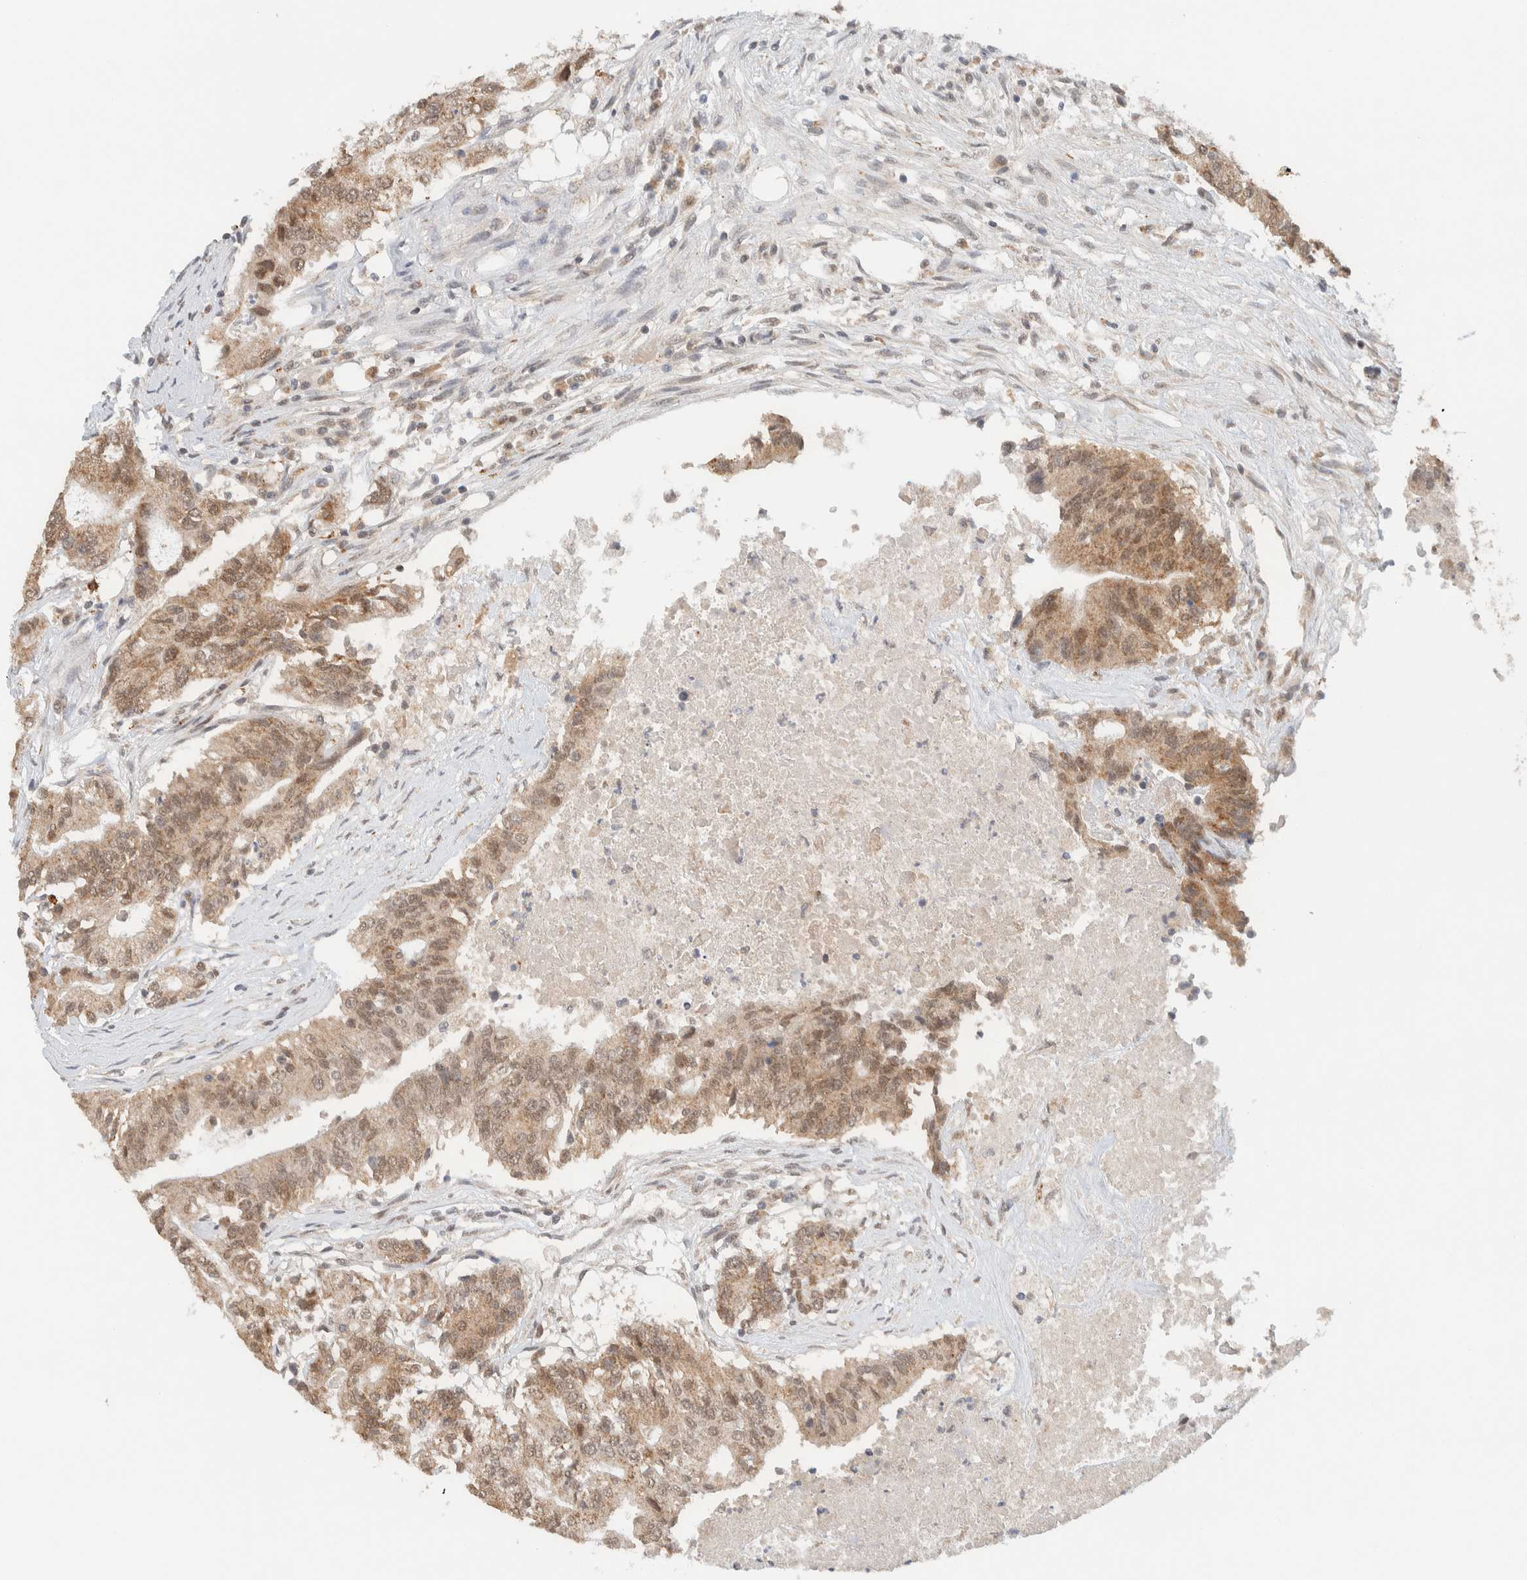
{"staining": {"intensity": "moderate", "quantity": ">75%", "location": "cytoplasmic/membranous,nuclear"}, "tissue": "colorectal cancer", "cell_type": "Tumor cells", "image_type": "cancer", "snomed": [{"axis": "morphology", "description": "Adenocarcinoma, NOS"}, {"axis": "topography", "description": "Colon"}], "caption": "Immunohistochemical staining of human adenocarcinoma (colorectal) displays medium levels of moderate cytoplasmic/membranous and nuclear protein positivity in approximately >75% of tumor cells.", "gene": "MRPL41", "patient": {"sex": "female", "age": 77}}